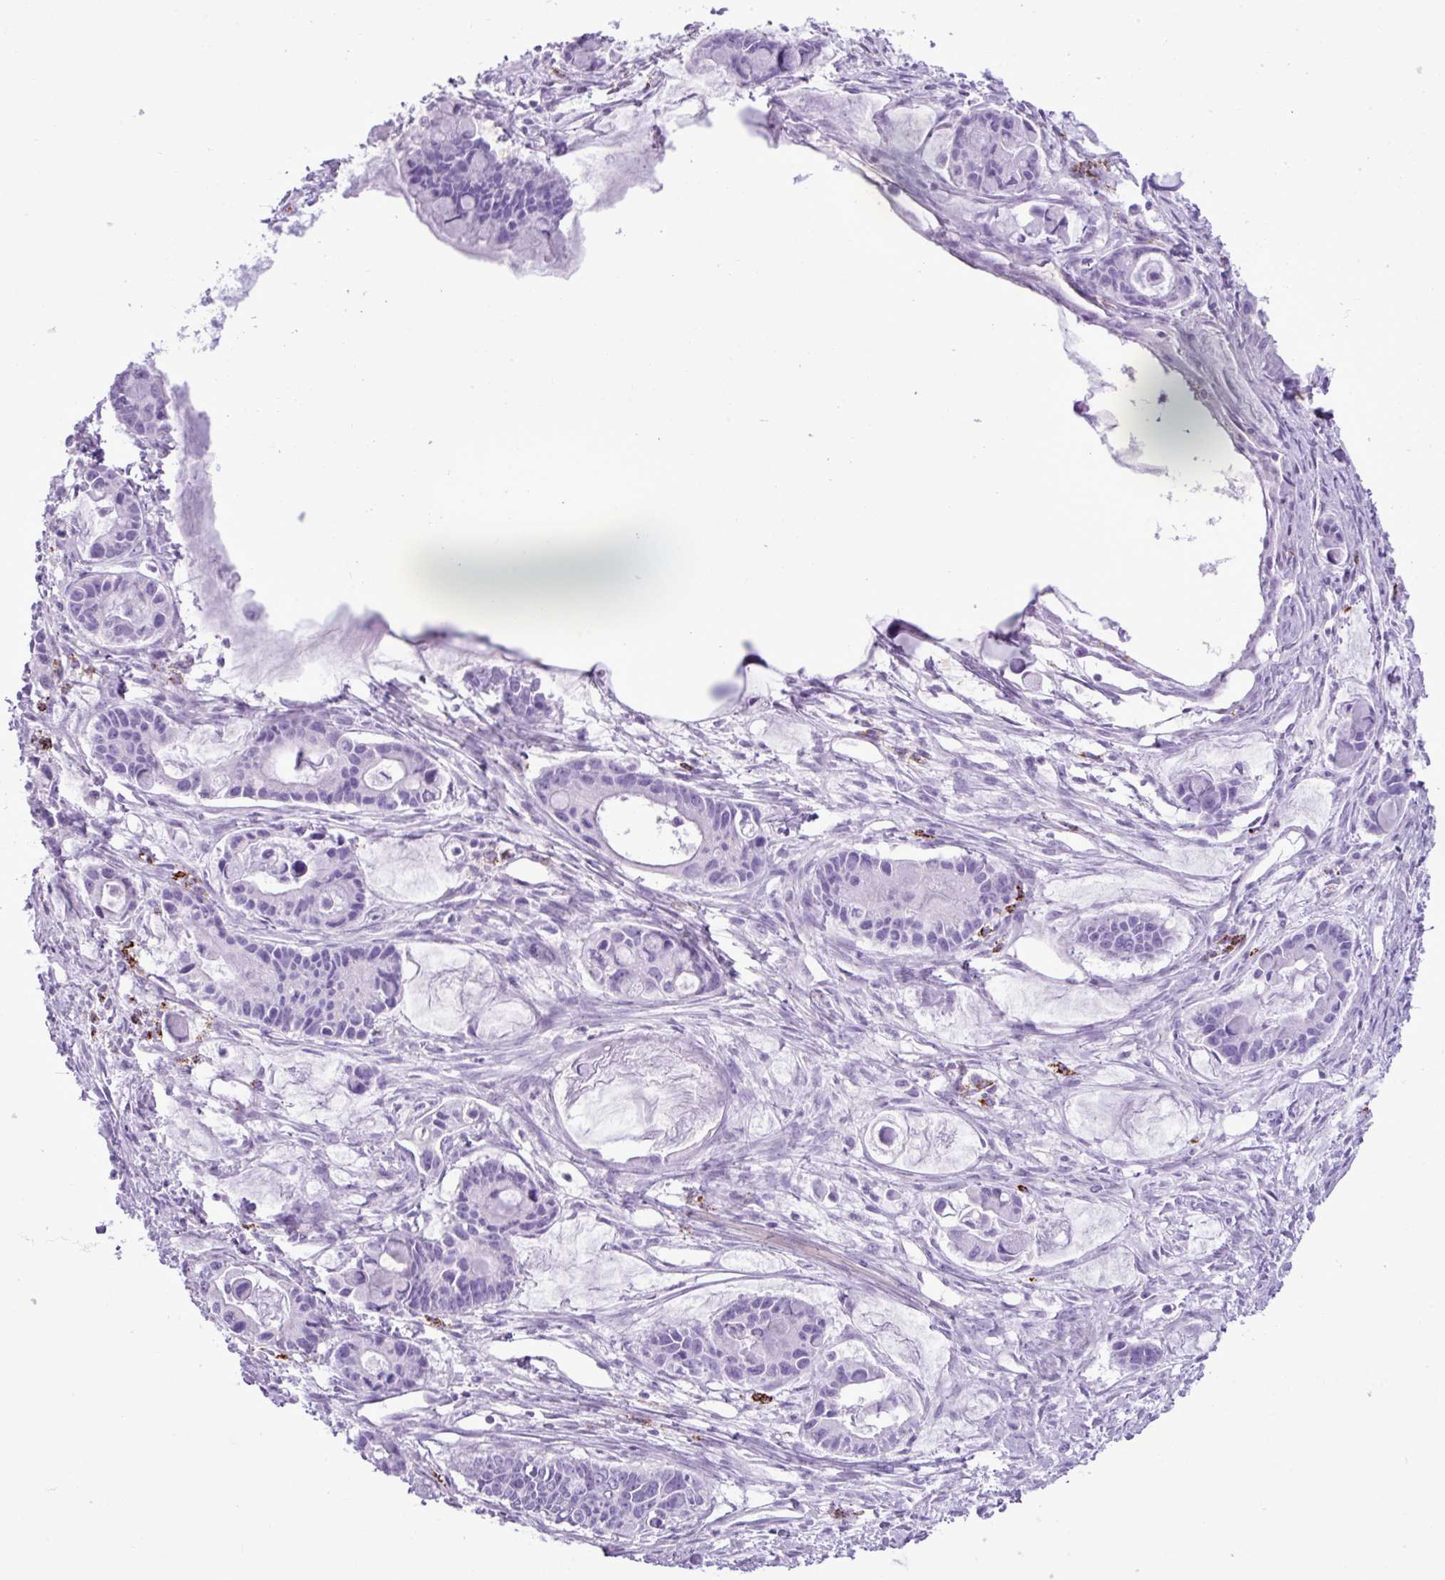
{"staining": {"intensity": "negative", "quantity": "none", "location": "none"}, "tissue": "ovarian cancer", "cell_type": "Tumor cells", "image_type": "cancer", "snomed": [{"axis": "morphology", "description": "Cystadenocarcinoma, mucinous, NOS"}, {"axis": "topography", "description": "Ovary"}], "caption": "Immunohistochemical staining of ovarian mucinous cystadenocarcinoma displays no significant expression in tumor cells.", "gene": "ZSCAN5A", "patient": {"sex": "female", "age": 63}}